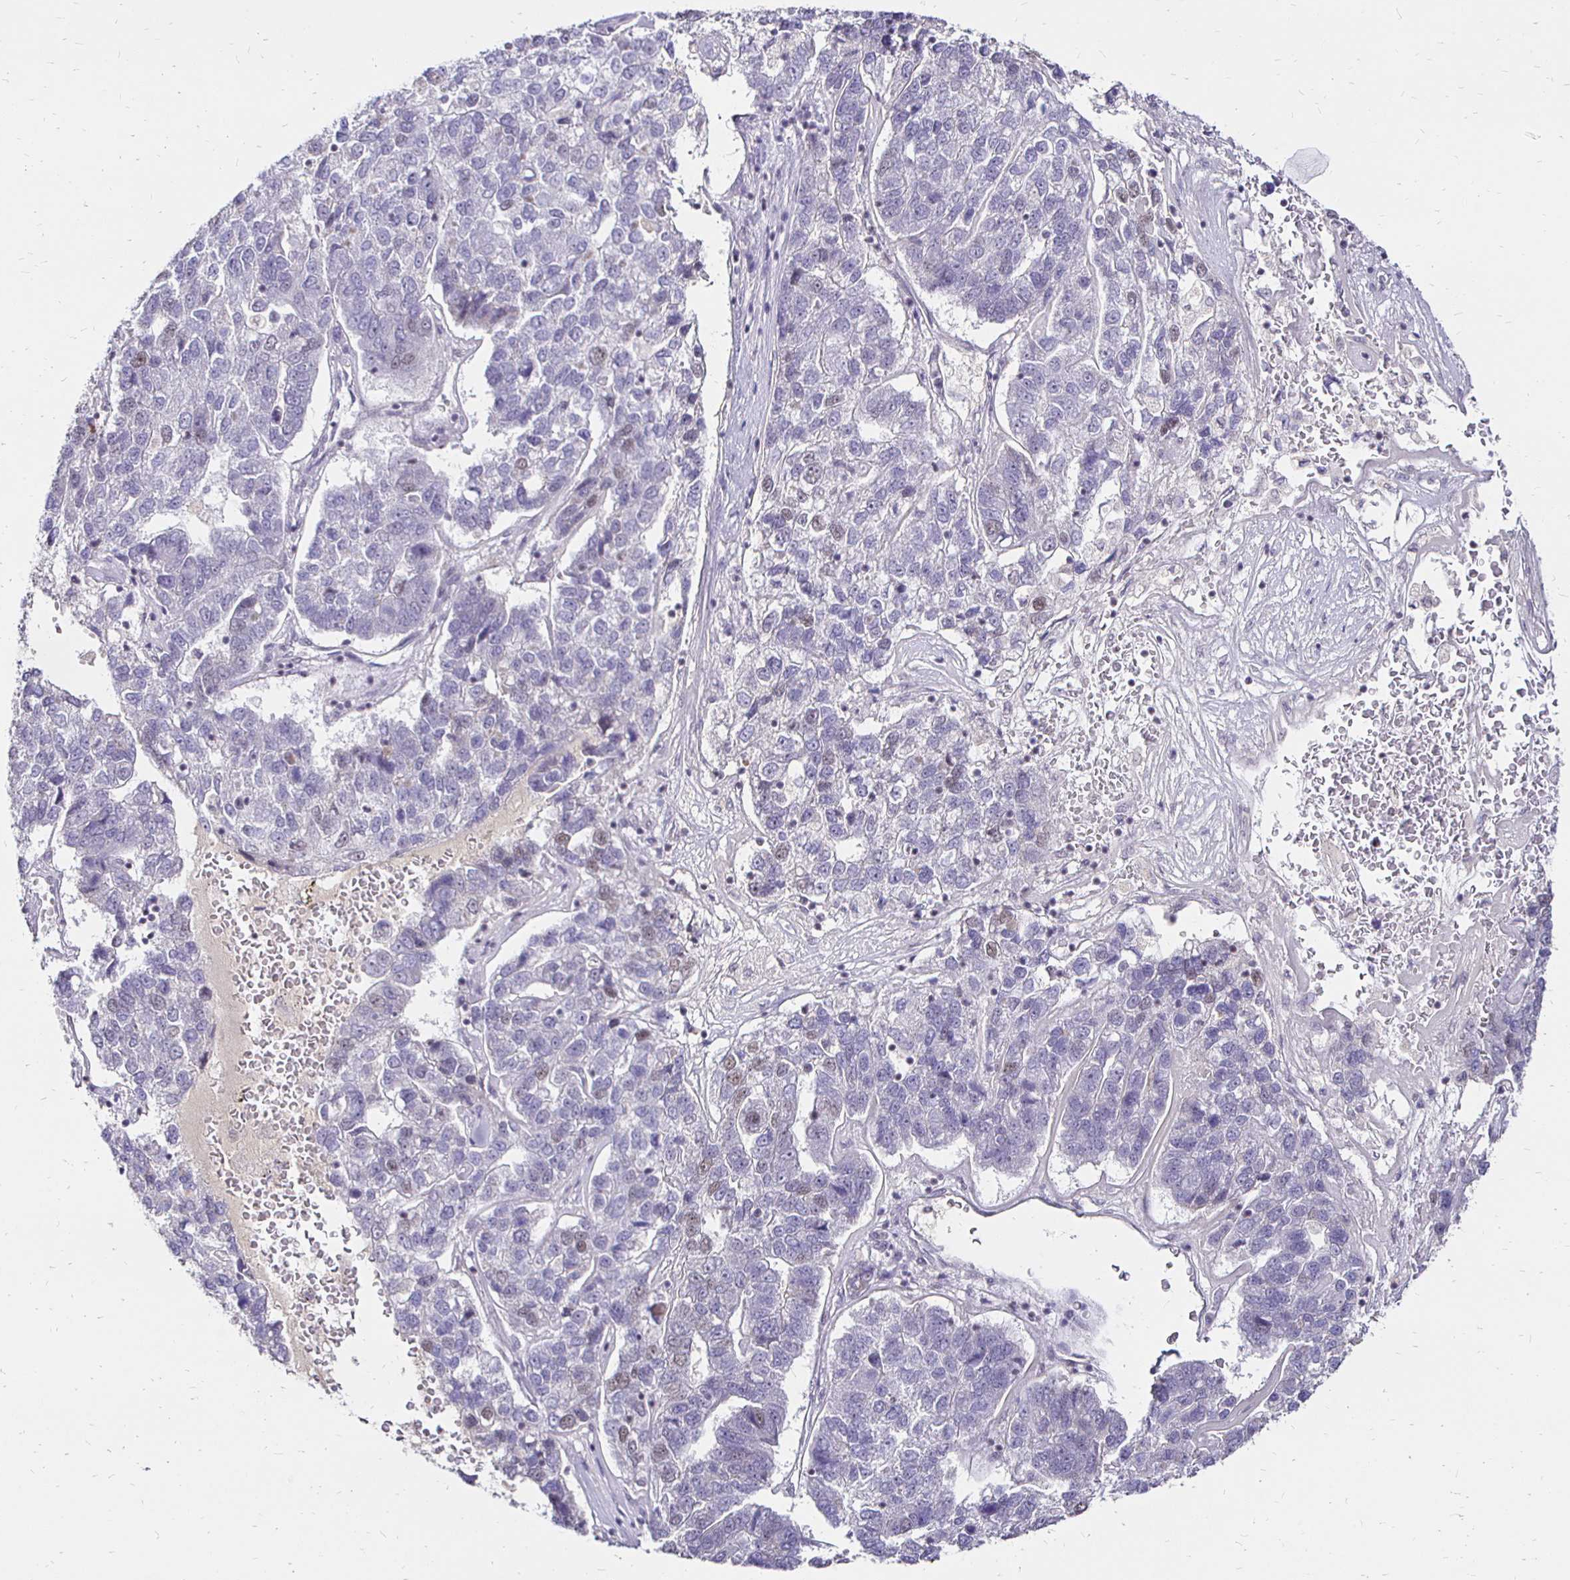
{"staining": {"intensity": "weak", "quantity": "<25%", "location": "nuclear"}, "tissue": "pancreatic cancer", "cell_type": "Tumor cells", "image_type": "cancer", "snomed": [{"axis": "morphology", "description": "Adenocarcinoma, NOS"}, {"axis": "topography", "description": "Pancreas"}], "caption": "DAB (3,3'-diaminobenzidine) immunohistochemical staining of pancreatic cancer (adenocarcinoma) reveals no significant expression in tumor cells. (DAB (3,3'-diaminobenzidine) IHC with hematoxylin counter stain).", "gene": "SIN3A", "patient": {"sex": "female", "age": 61}}